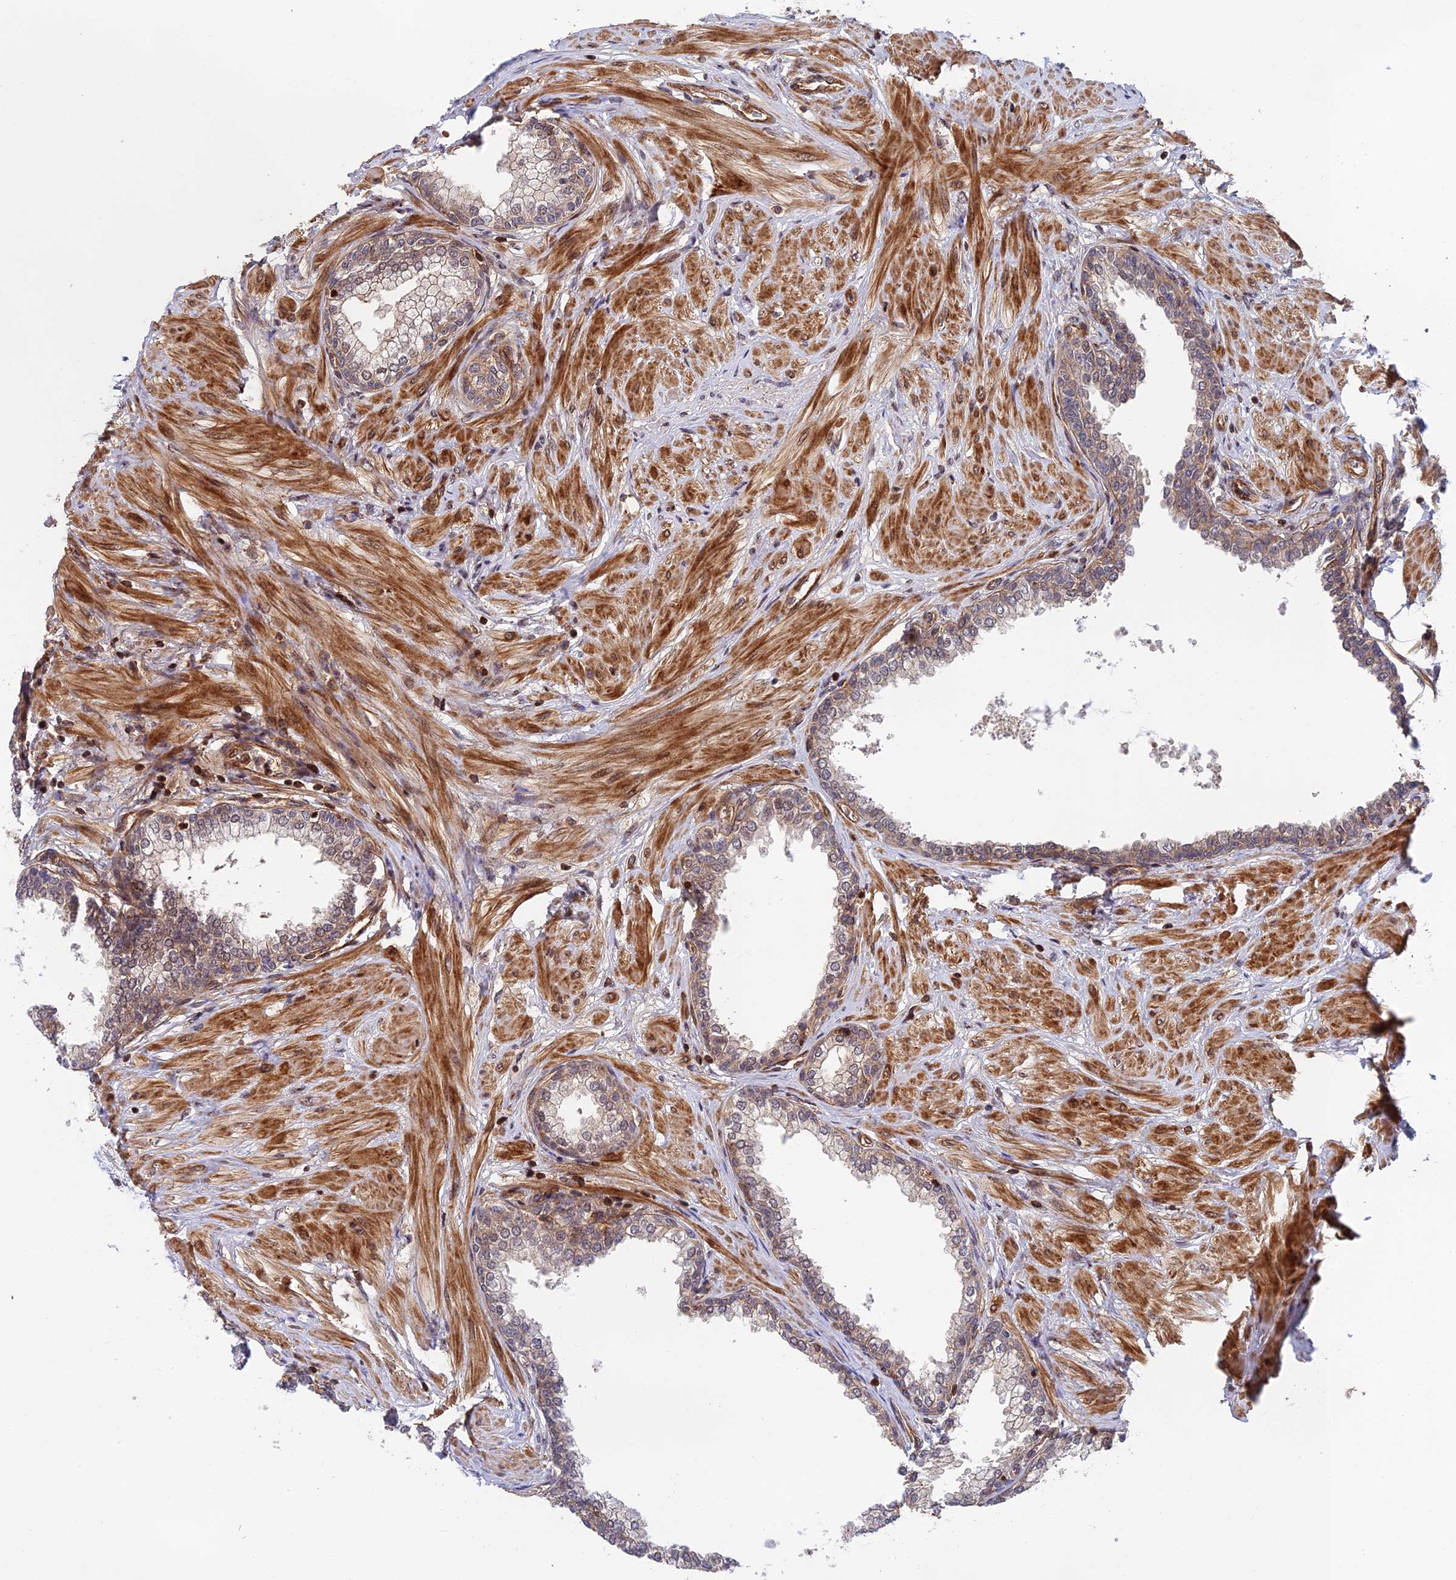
{"staining": {"intensity": "weak", "quantity": ">75%", "location": "cytoplasmic/membranous"}, "tissue": "prostate", "cell_type": "Glandular cells", "image_type": "normal", "snomed": [{"axis": "morphology", "description": "Normal tissue, NOS"}, {"axis": "morphology", "description": "Urothelial carcinoma, Low grade"}, {"axis": "topography", "description": "Urinary bladder"}, {"axis": "topography", "description": "Prostate"}], "caption": "Approximately >75% of glandular cells in unremarkable prostate exhibit weak cytoplasmic/membranous protein expression as visualized by brown immunohistochemical staining.", "gene": "OSBPL1A", "patient": {"sex": "male", "age": 60}}